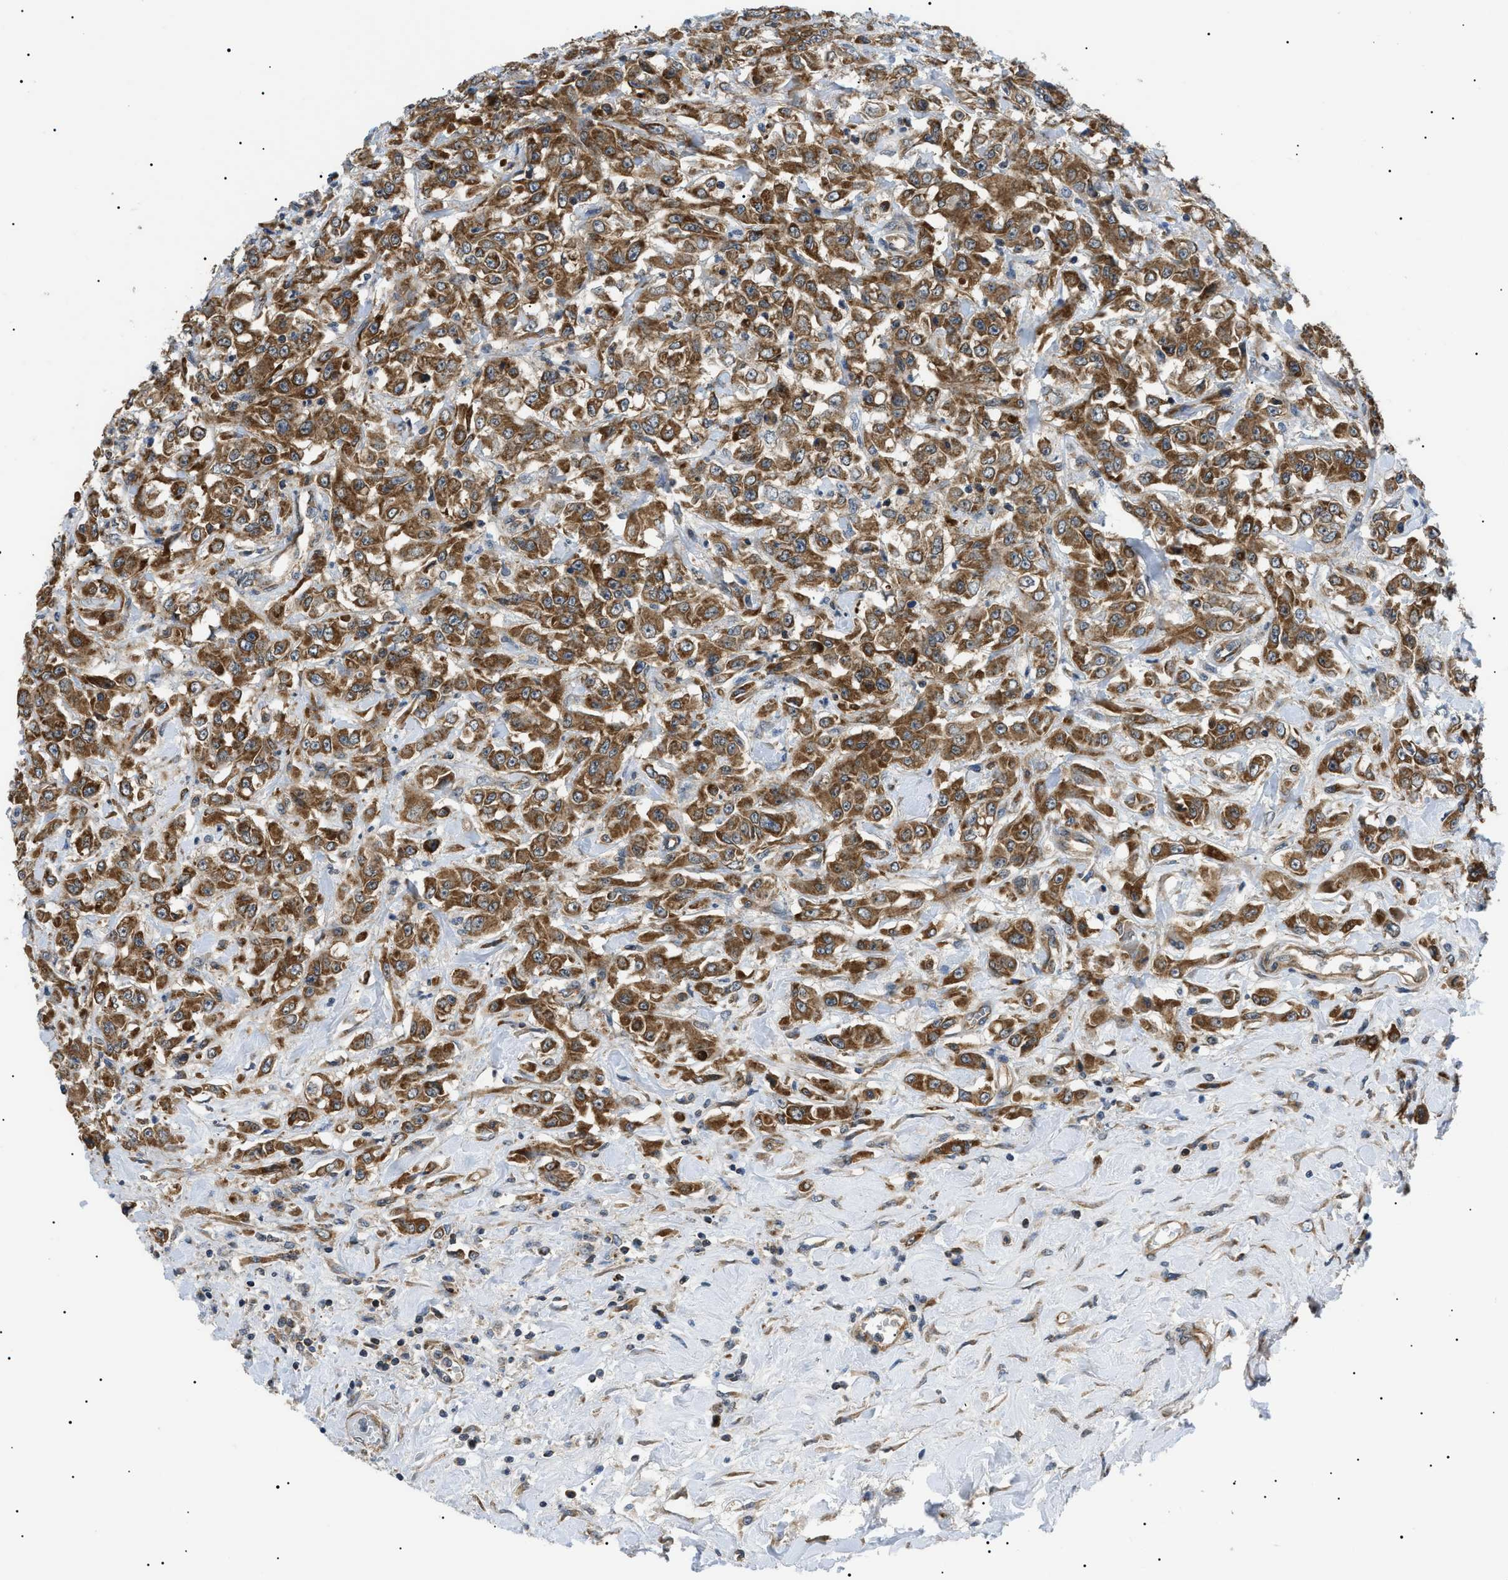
{"staining": {"intensity": "moderate", "quantity": ">75%", "location": "cytoplasmic/membranous"}, "tissue": "urothelial cancer", "cell_type": "Tumor cells", "image_type": "cancer", "snomed": [{"axis": "morphology", "description": "Urothelial carcinoma, High grade"}, {"axis": "topography", "description": "Urinary bladder"}], "caption": "Immunohistochemistry (IHC) photomicrograph of neoplastic tissue: human high-grade urothelial carcinoma stained using IHC shows medium levels of moderate protein expression localized specifically in the cytoplasmic/membranous of tumor cells, appearing as a cytoplasmic/membranous brown color.", "gene": "SRPK1", "patient": {"sex": "male", "age": 46}}